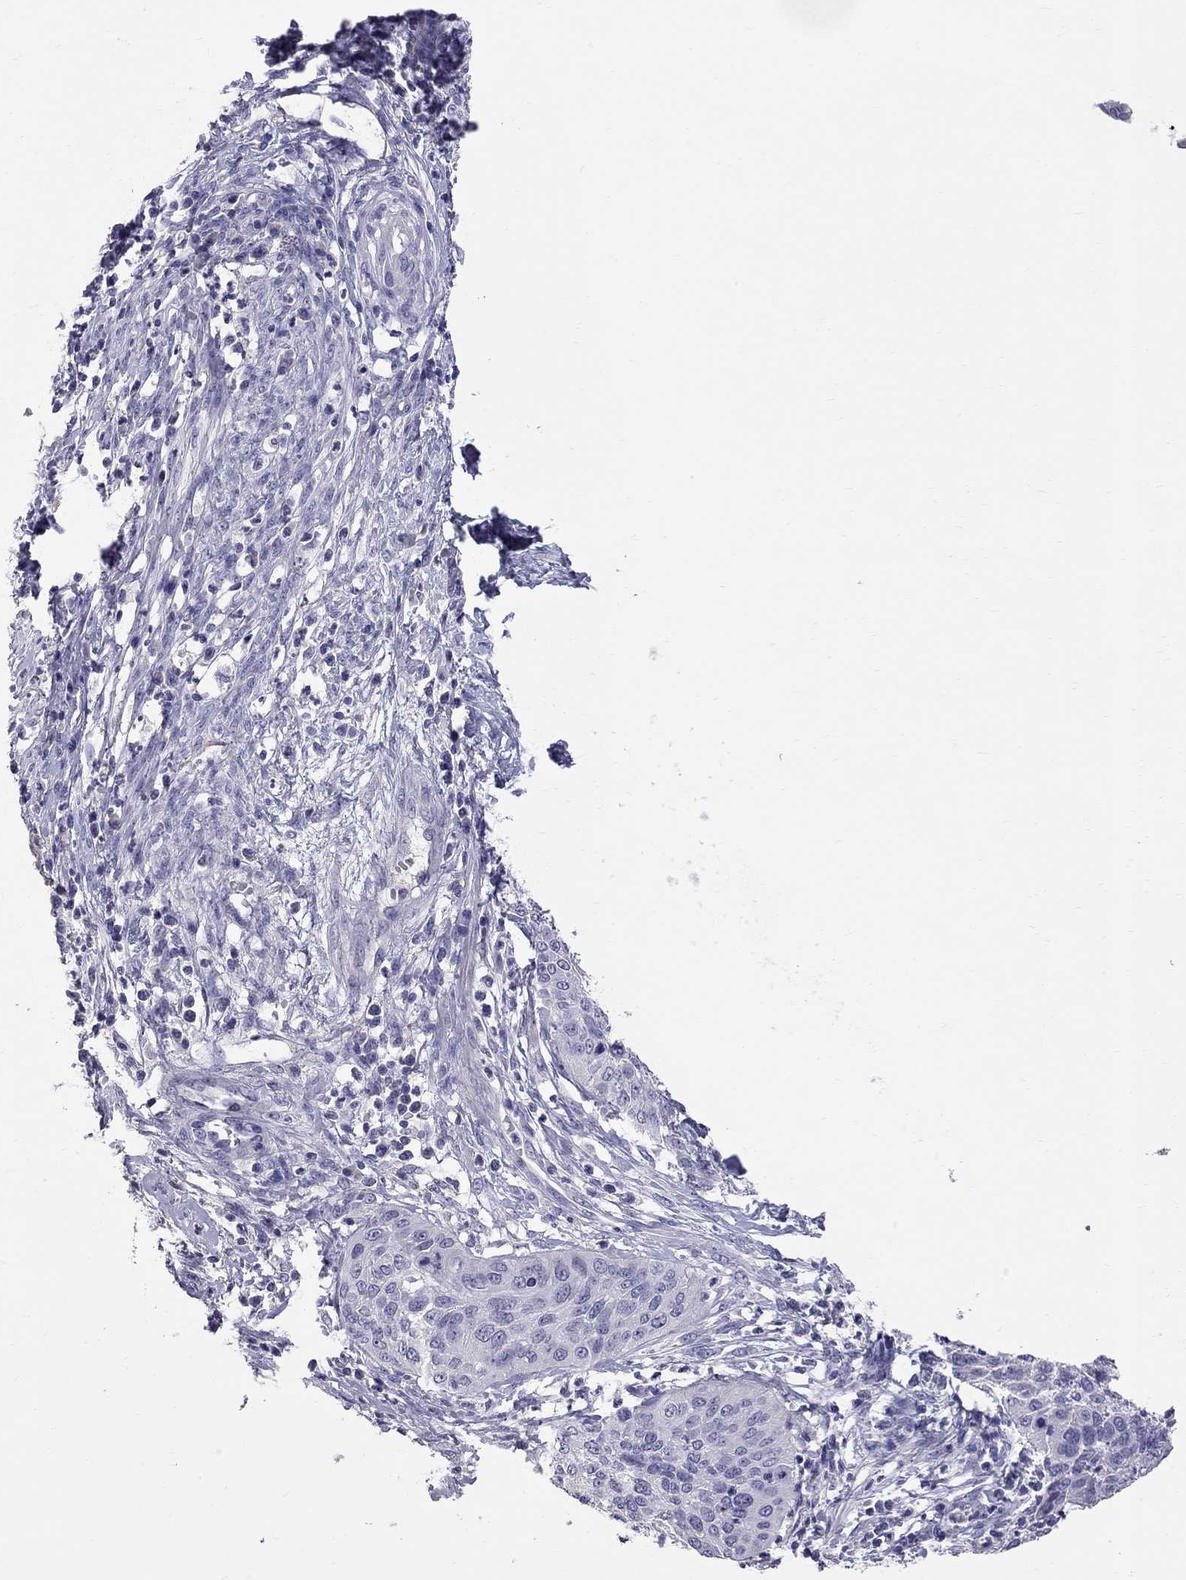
{"staining": {"intensity": "negative", "quantity": "none", "location": "none"}, "tissue": "cervical cancer", "cell_type": "Tumor cells", "image_type": "cancer", "snomed": [{"axis": "morphology", "description": "Normal tissue, NOS"}, {"axis": "morphology", "description": "Squamous cell carcinoma, NOS"}, {"axis": "topography", "description": "Cervix"}], "caption": "Cervical cancer (squamous cell carcinoma) was stained to show a protein in brown. There is no significant staining in tumor cells.", "gene": "CFAP91", "patient": {"sex": "female", "age": 39}}